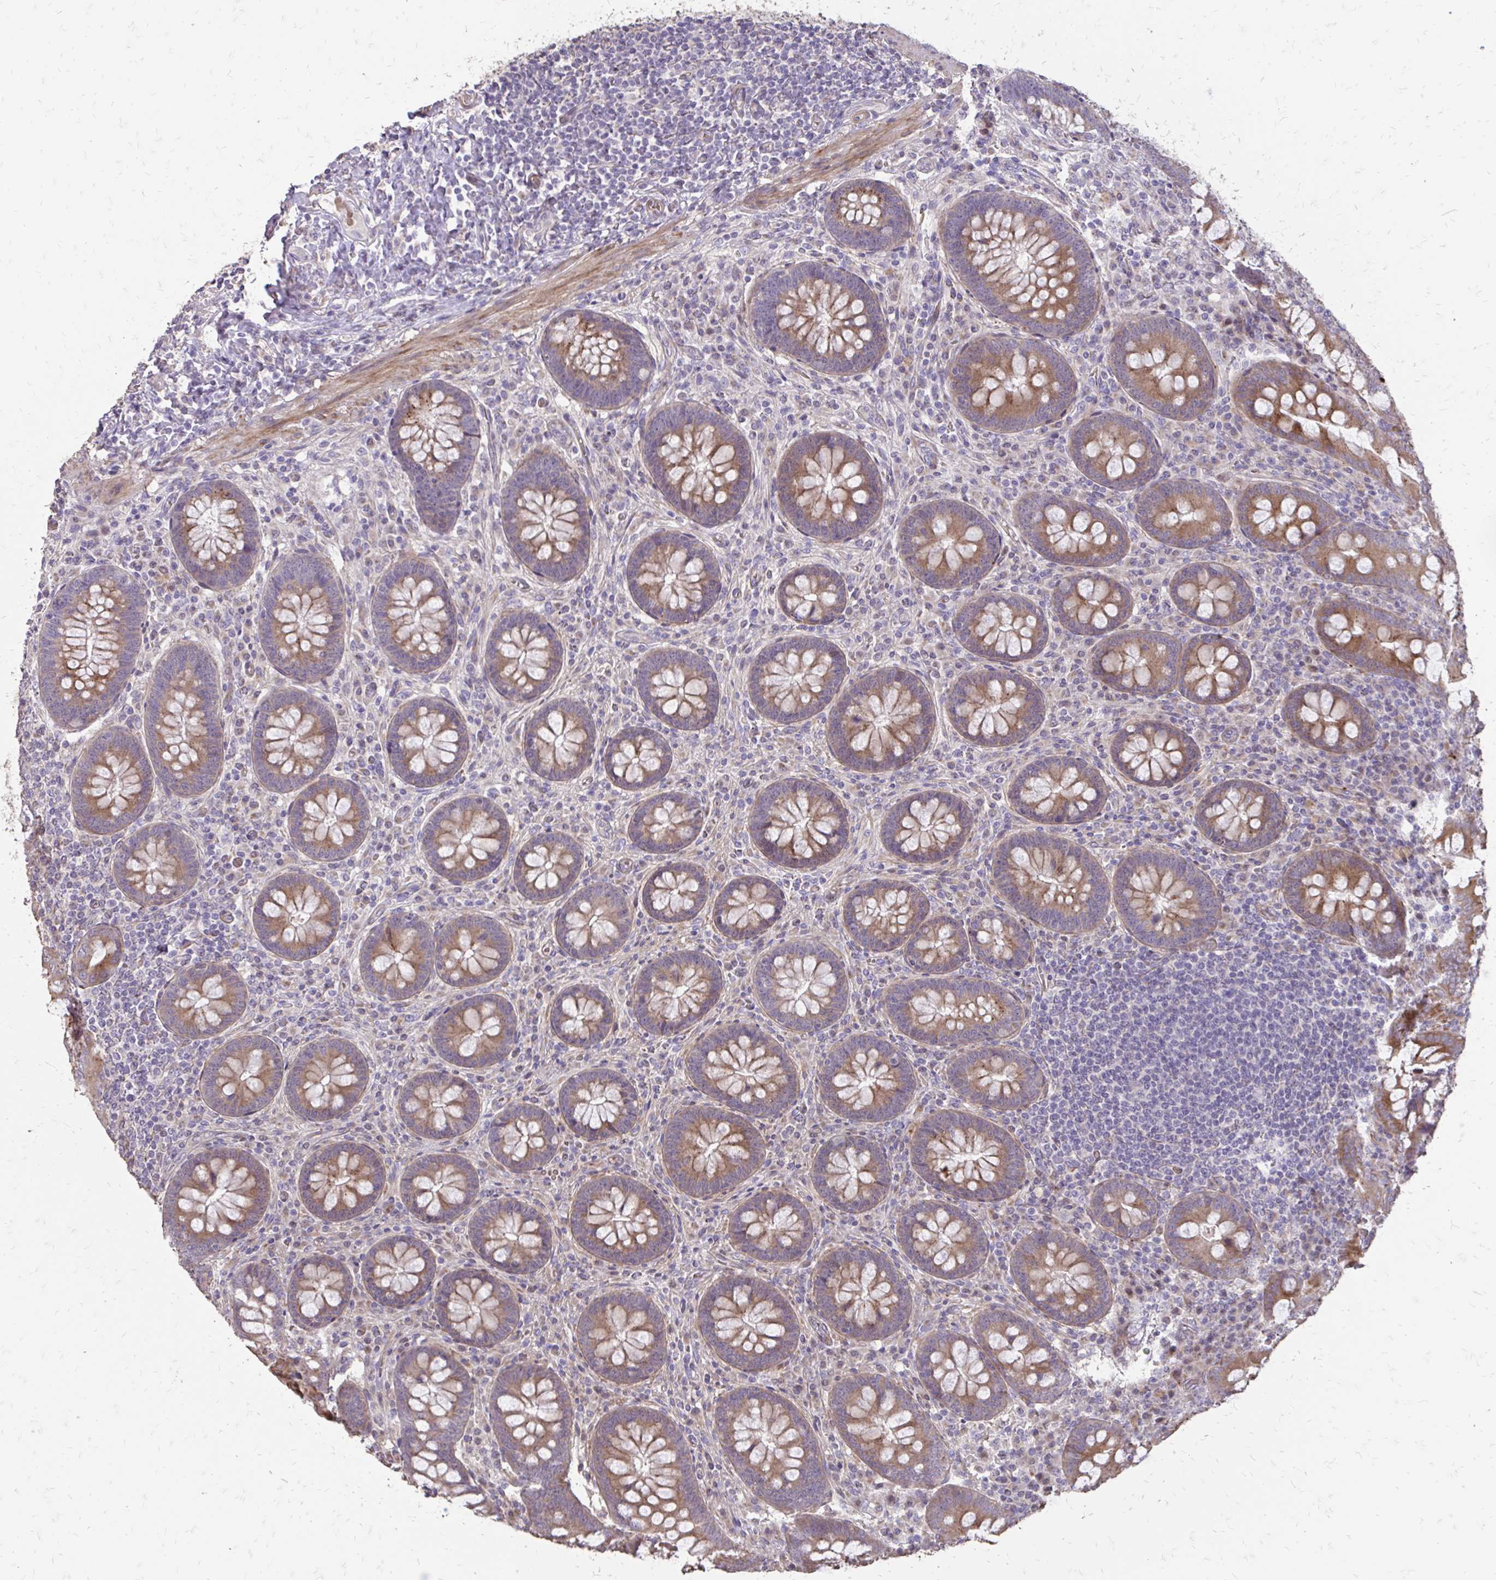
{"staining": {"intensity": "moderate", "quantity": ">75%", "location": "cytoplasmic/membranous"}, "tissue": "appendix", "cell_type": "Glandular cells", "image_type": "normal", "snomed": [{"axis": "morphology", "description": "Normal tissue, NOS"}, {"axis": "topography", "description": "Appendix"}], "caption": "About >75% of glandular cells in unremarkable human appendix demonstrate moderate cytoplasmic/membranous protein staining as visualized by brown immunohistochemical staining.", "gene": "MYORG", "patient": {"sex": "male", "age": 71}}